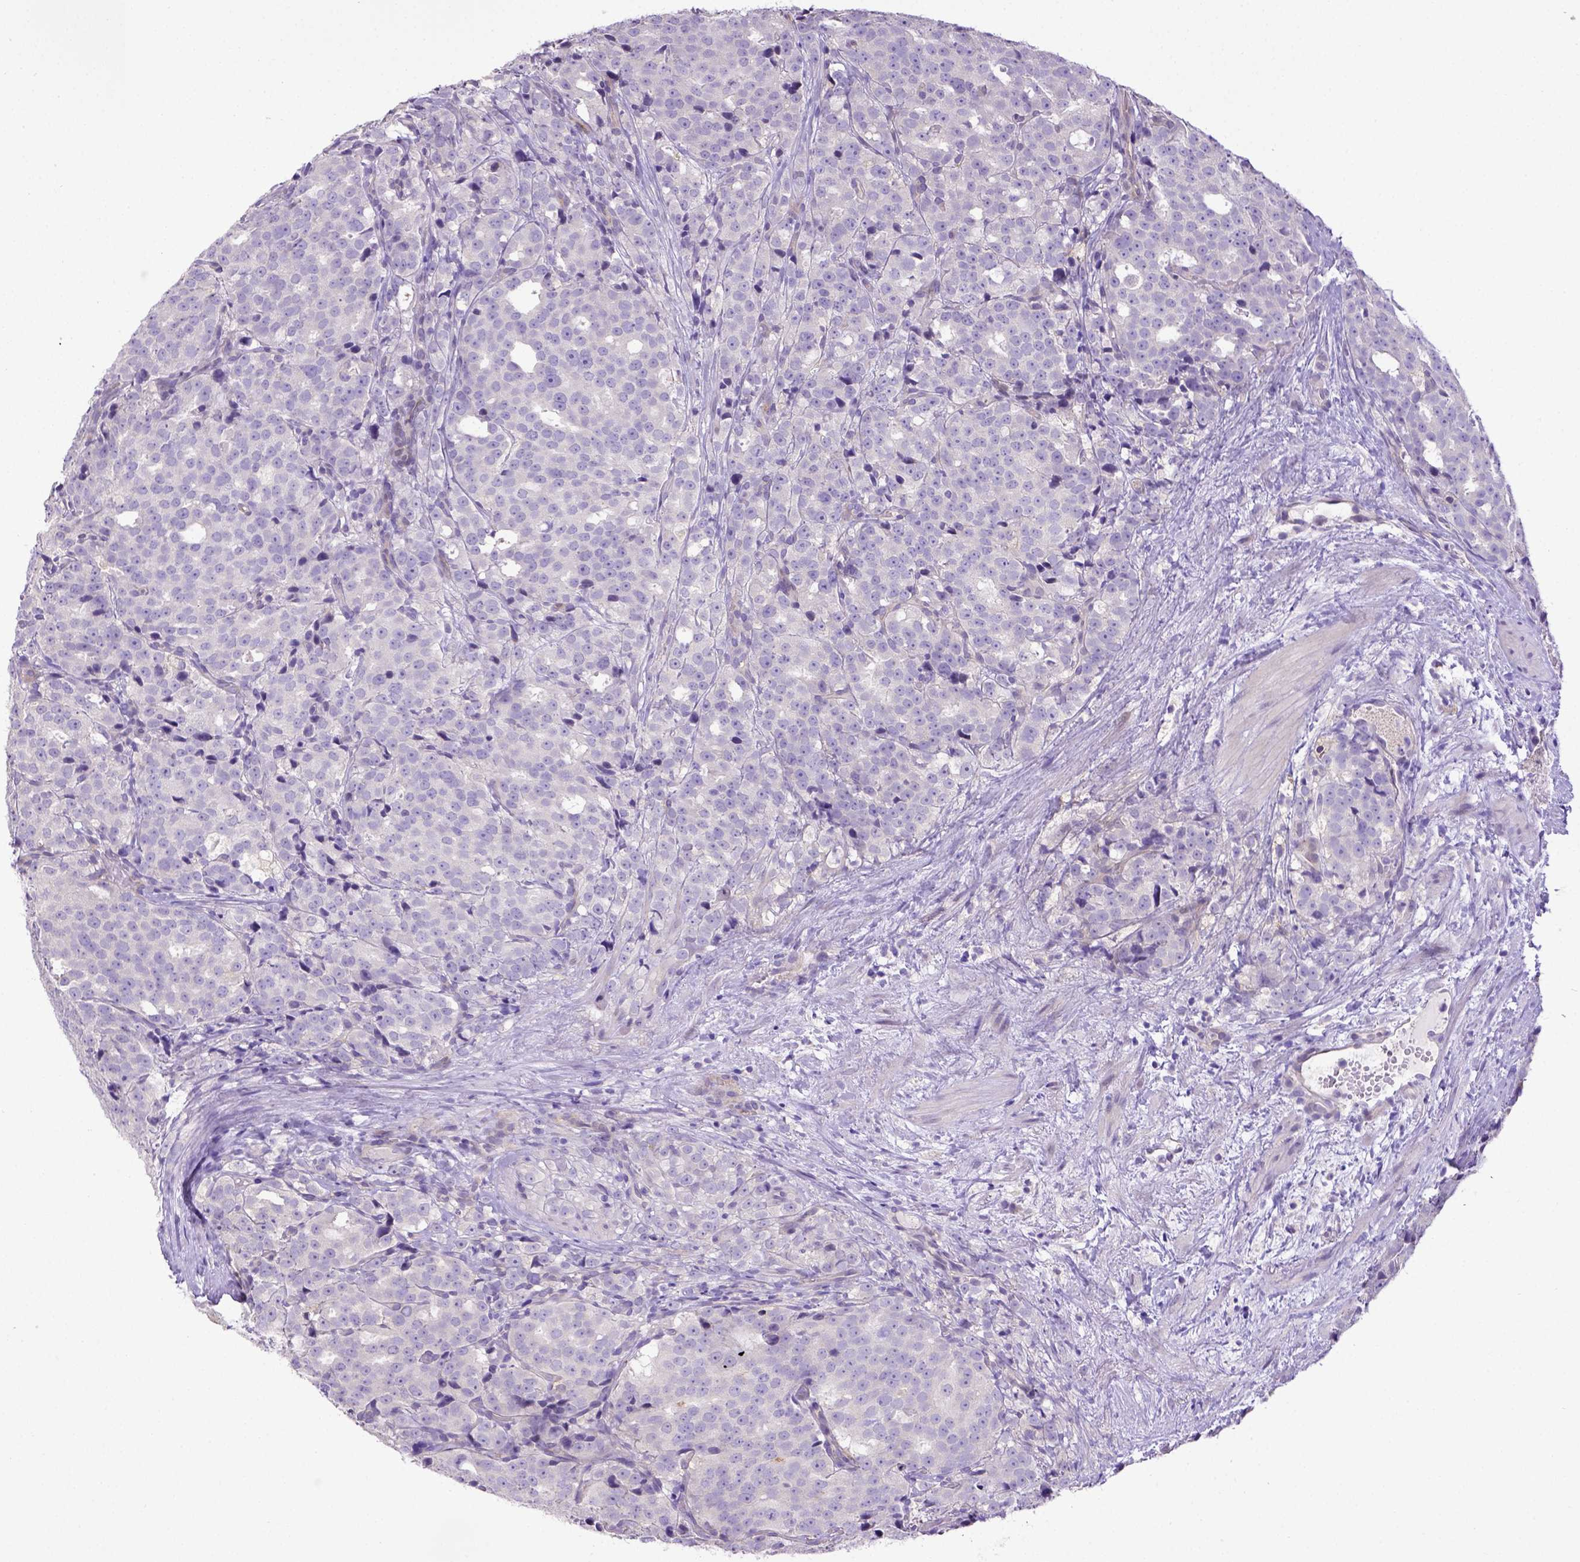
{"staining": {"intensity": "negative", "quantity": "none", "location": "none"}, "tissue": "prostate cancer", "cell_type": "Tumor cells", "image_type": "cancer", "snomed": [{"axis": "morphology", "description": "Adenocarcinoma, High grade"}, {"axis": "topography", "description": "Prostate"}], "caption": "Immunohistochemistry of prostate cancer demonstrates no staining in tumor cells.", "gene": "CD40", "patient": {"sex": "male", "age": 53}}